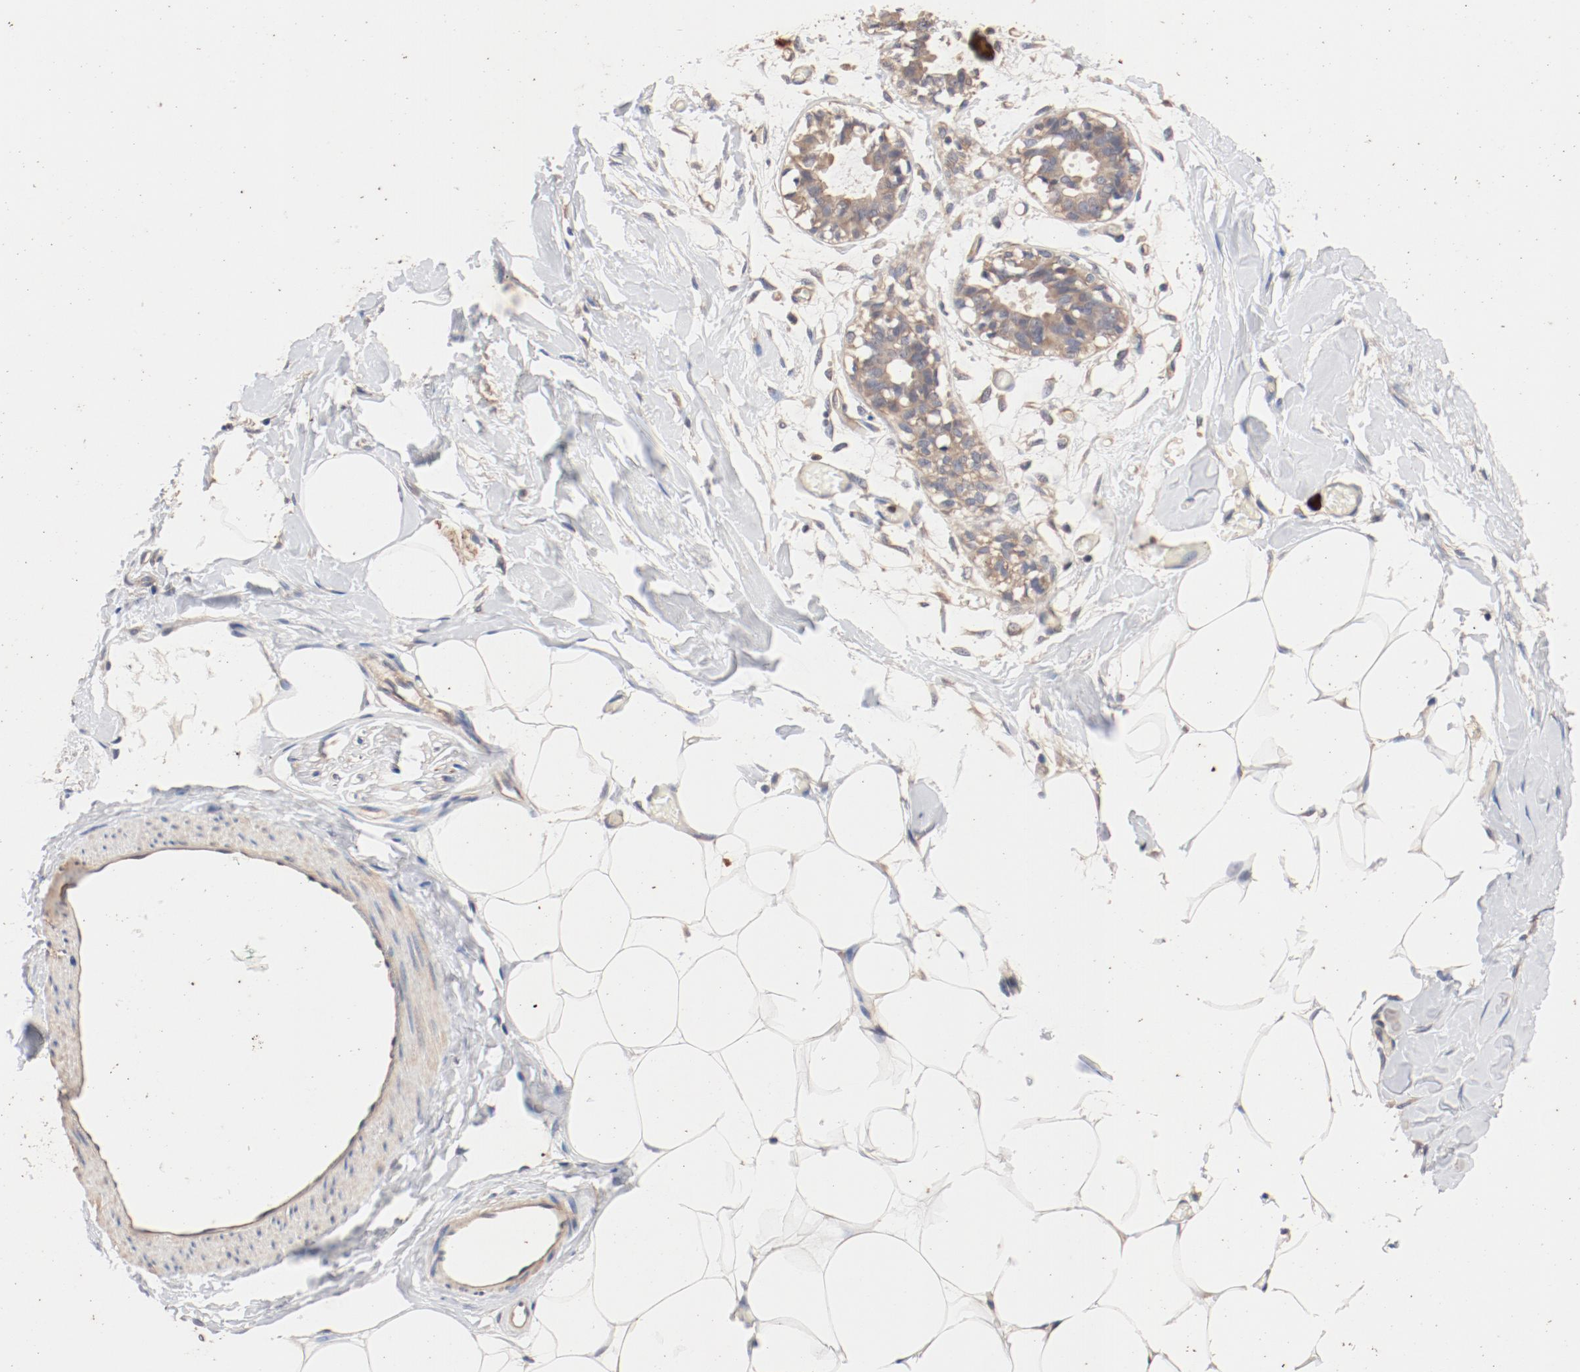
{"staining": {"intensity": "weak", "quantity": "25%-75%", "location": "cytoplasmic/membranous"}, "tissue": "breast", "cell_type": "Adipocytes", "image_type": "normal", "snomed": [{"axis": "morphology", "description": "Normal tissue, NOS"}, {"axis": "topography", "description": "Breast"}, {"axis": "topography", "description": "Adipose tissue"}], "caption": "About 25%-75% of adipocytes in normal human breast demonstrate weak cytoplasmic/membranous protein staining as visualized by brown immunohistochemical staining.", "gene": "UBE2J1", "patient": {"sex": "female", "age": 25}}